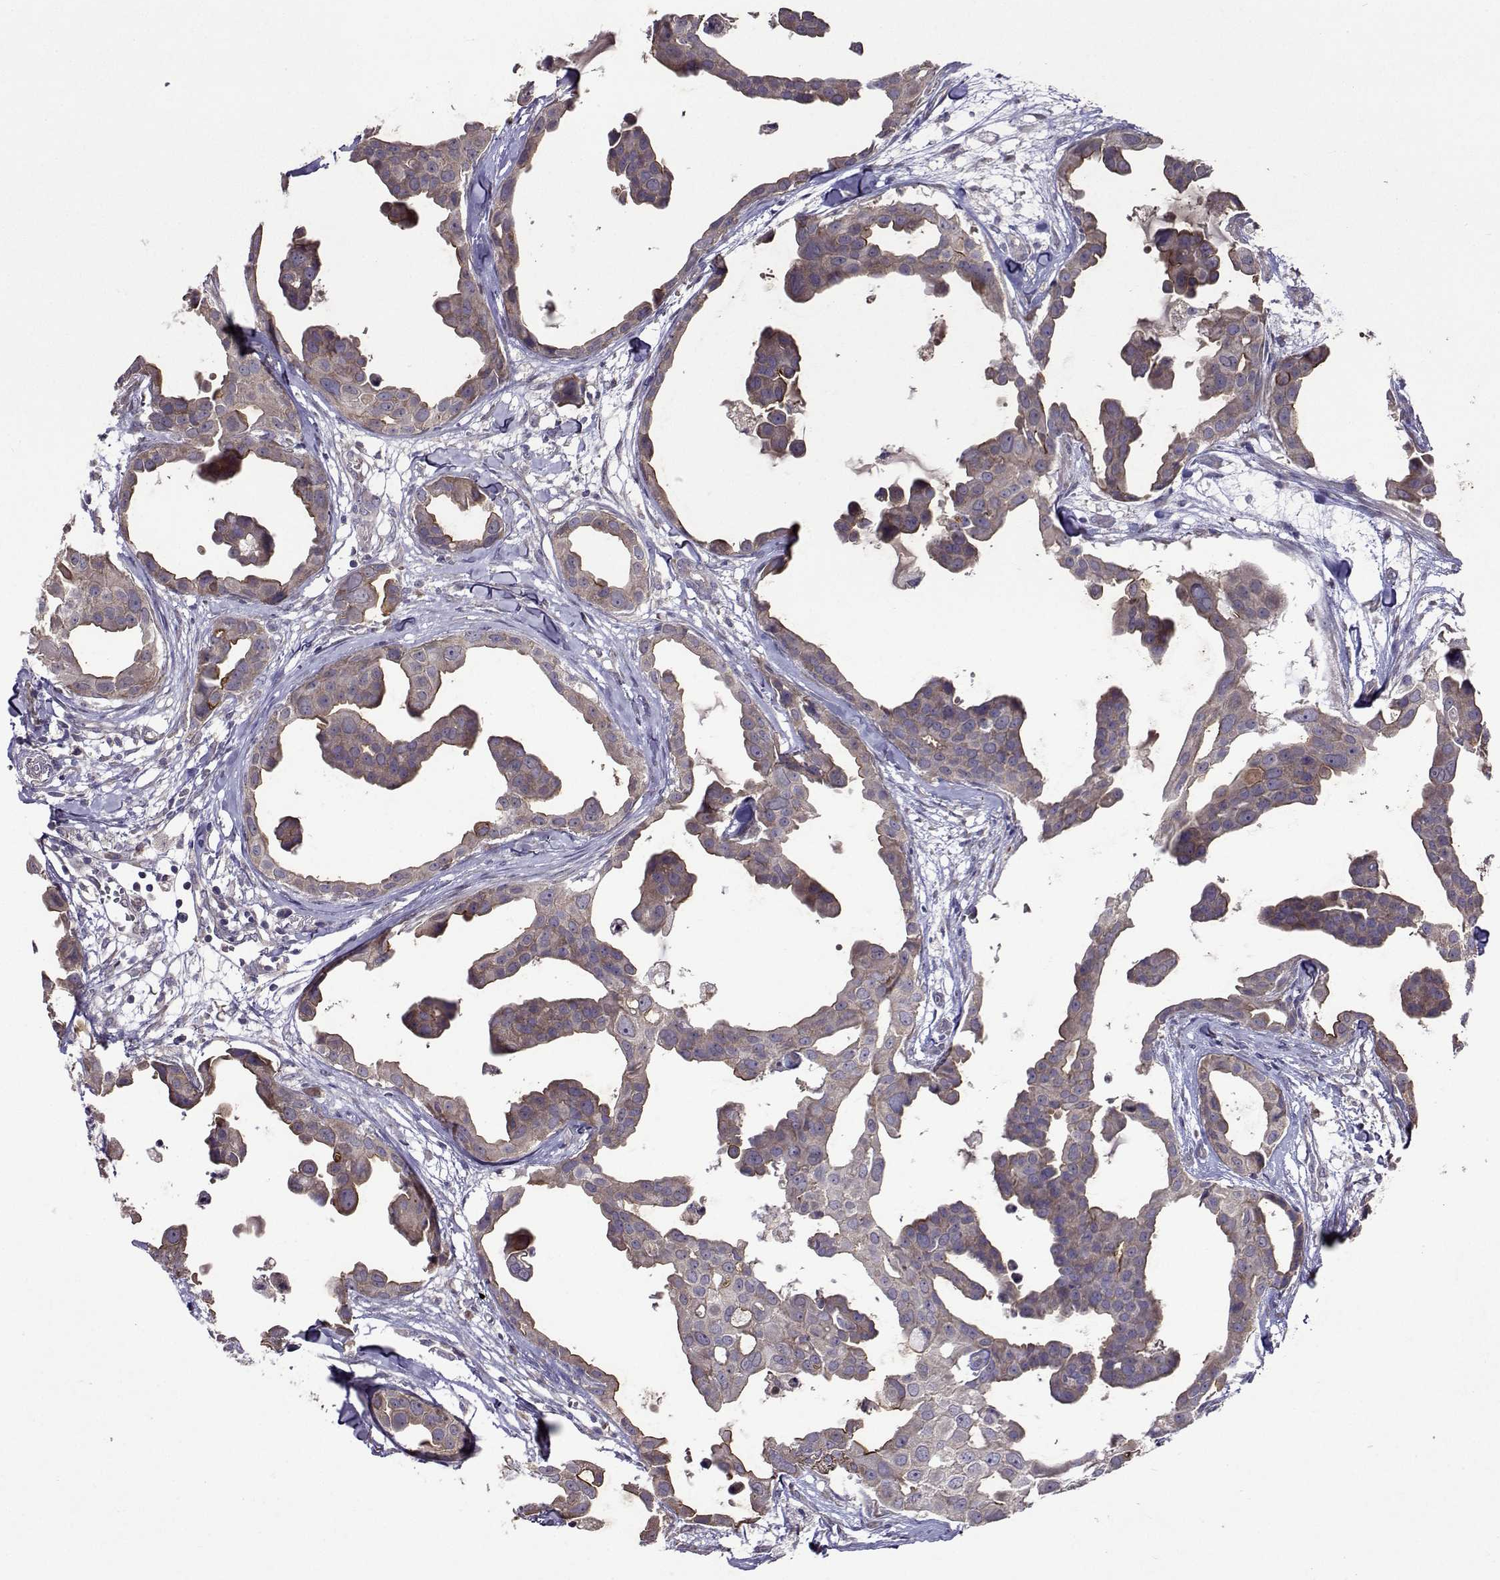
{"staining": {"intensity": "negative", "quantity": "none", "location": "none"}, "tissue": "breast cancer", "cell_type": "Tumor cells", "image_type": "cancer", "snomed": [{"axis": "morphology", "description": "Duct carcinoma"}, {"axis": "topography", "description": "Breast"}], "caption": "Breast invasive ductal carcinoma stained for a protein using immunohistochemistry shows no positivity tumor cells.", "gene": "TARBP2", "patient": {"sex": "female", "age": 38}}